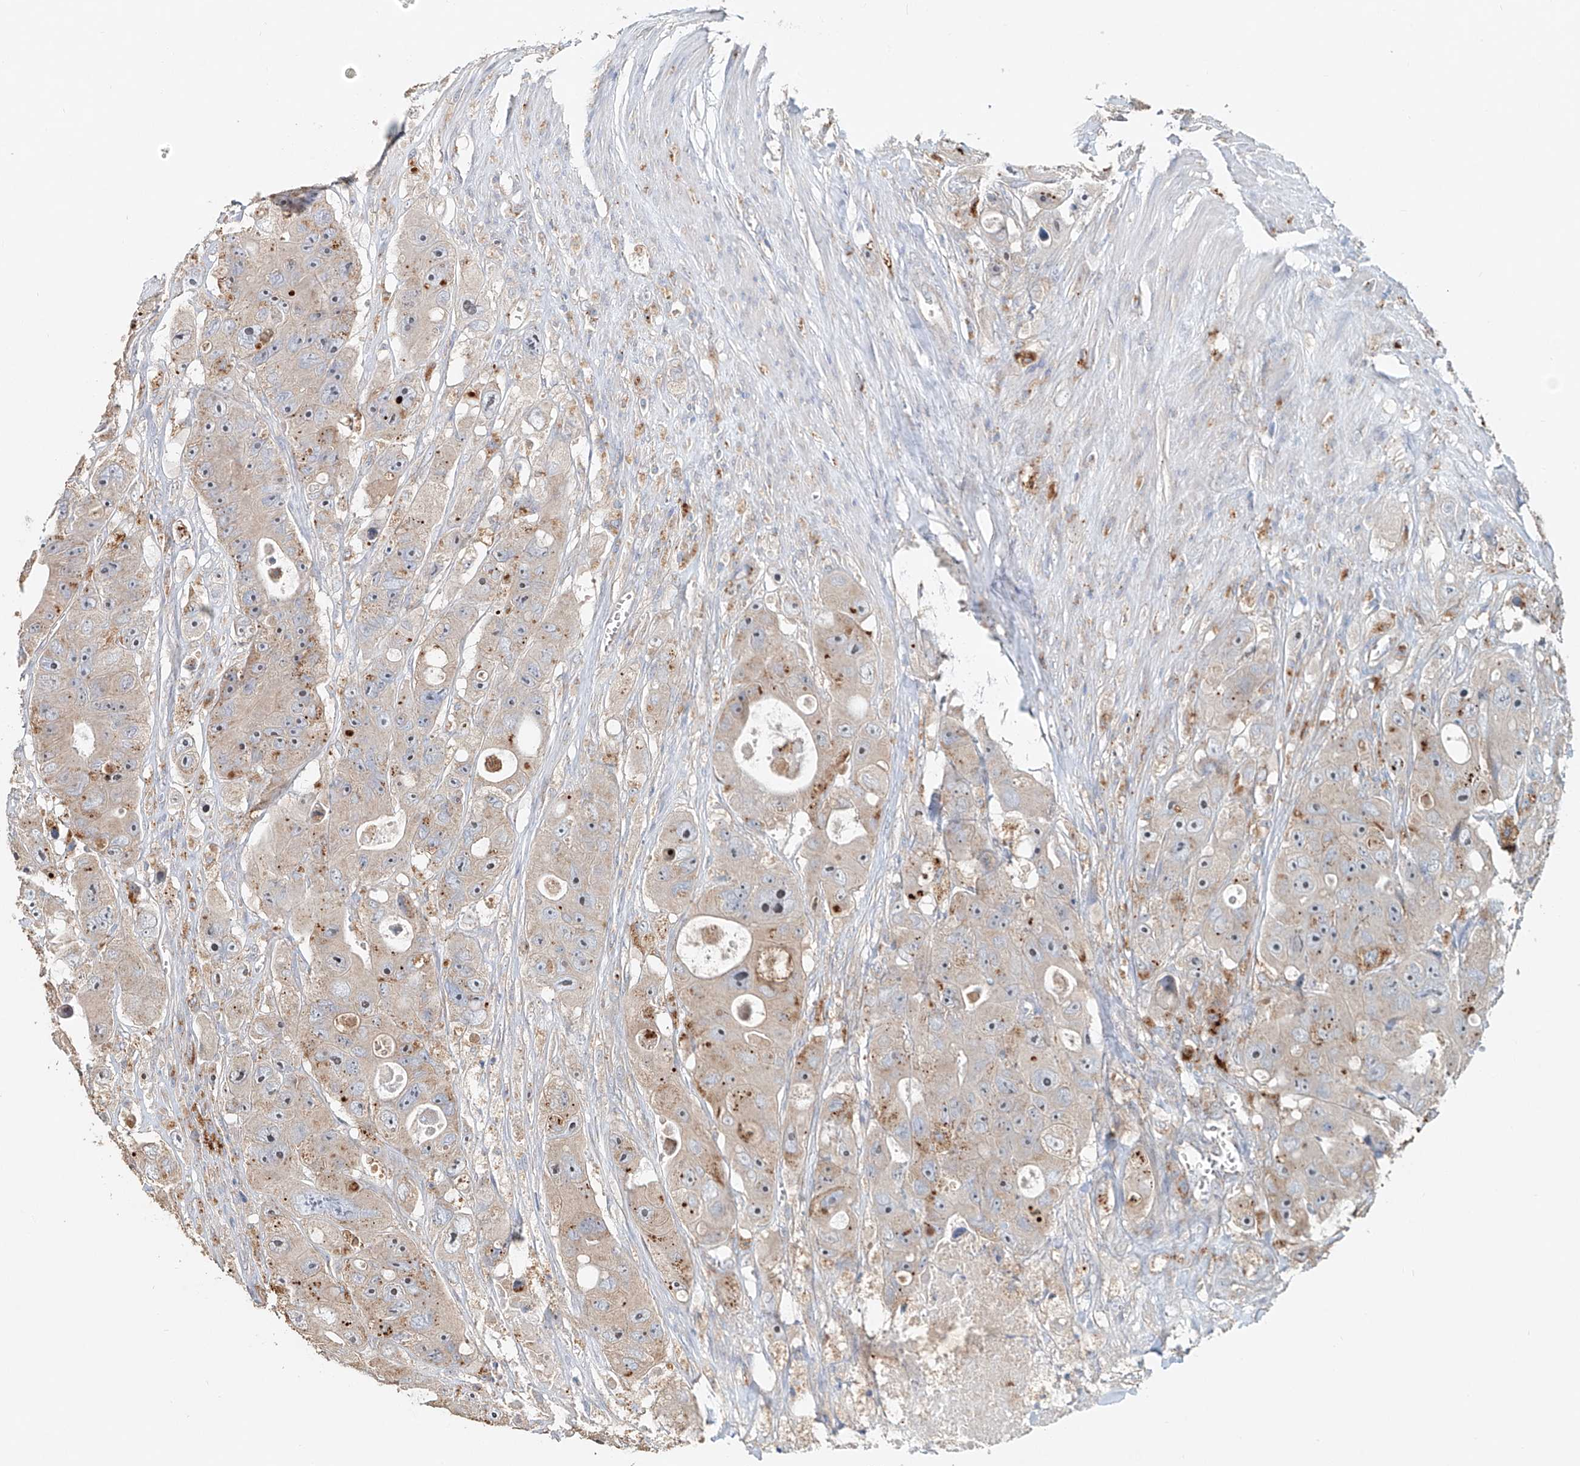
{"staining": {"intensity": "weak", "quantity": "25%-75%", "location": "cytoplasmic/membranous"}, "tissue": "colorectal cancer", "cell_type": "Tumor cells", "image_type": "cancer", "snomed": [{"axis": "morphology", "description": "Adenocarcinoma, NOS"}, {"axis": "topography", "description": "Colon"}], "caption": "Colorectal adenocarcinoma tissue displays weak cytoplasmic/membranous staining in about 25%-75% of tumor cells, visualized by immunohistochemistry. (brown staining indicates protein expression, while blue staining denotes nuclei).", "gene": "TRIM47", "patient": {"sex": "female", "age": 46}}